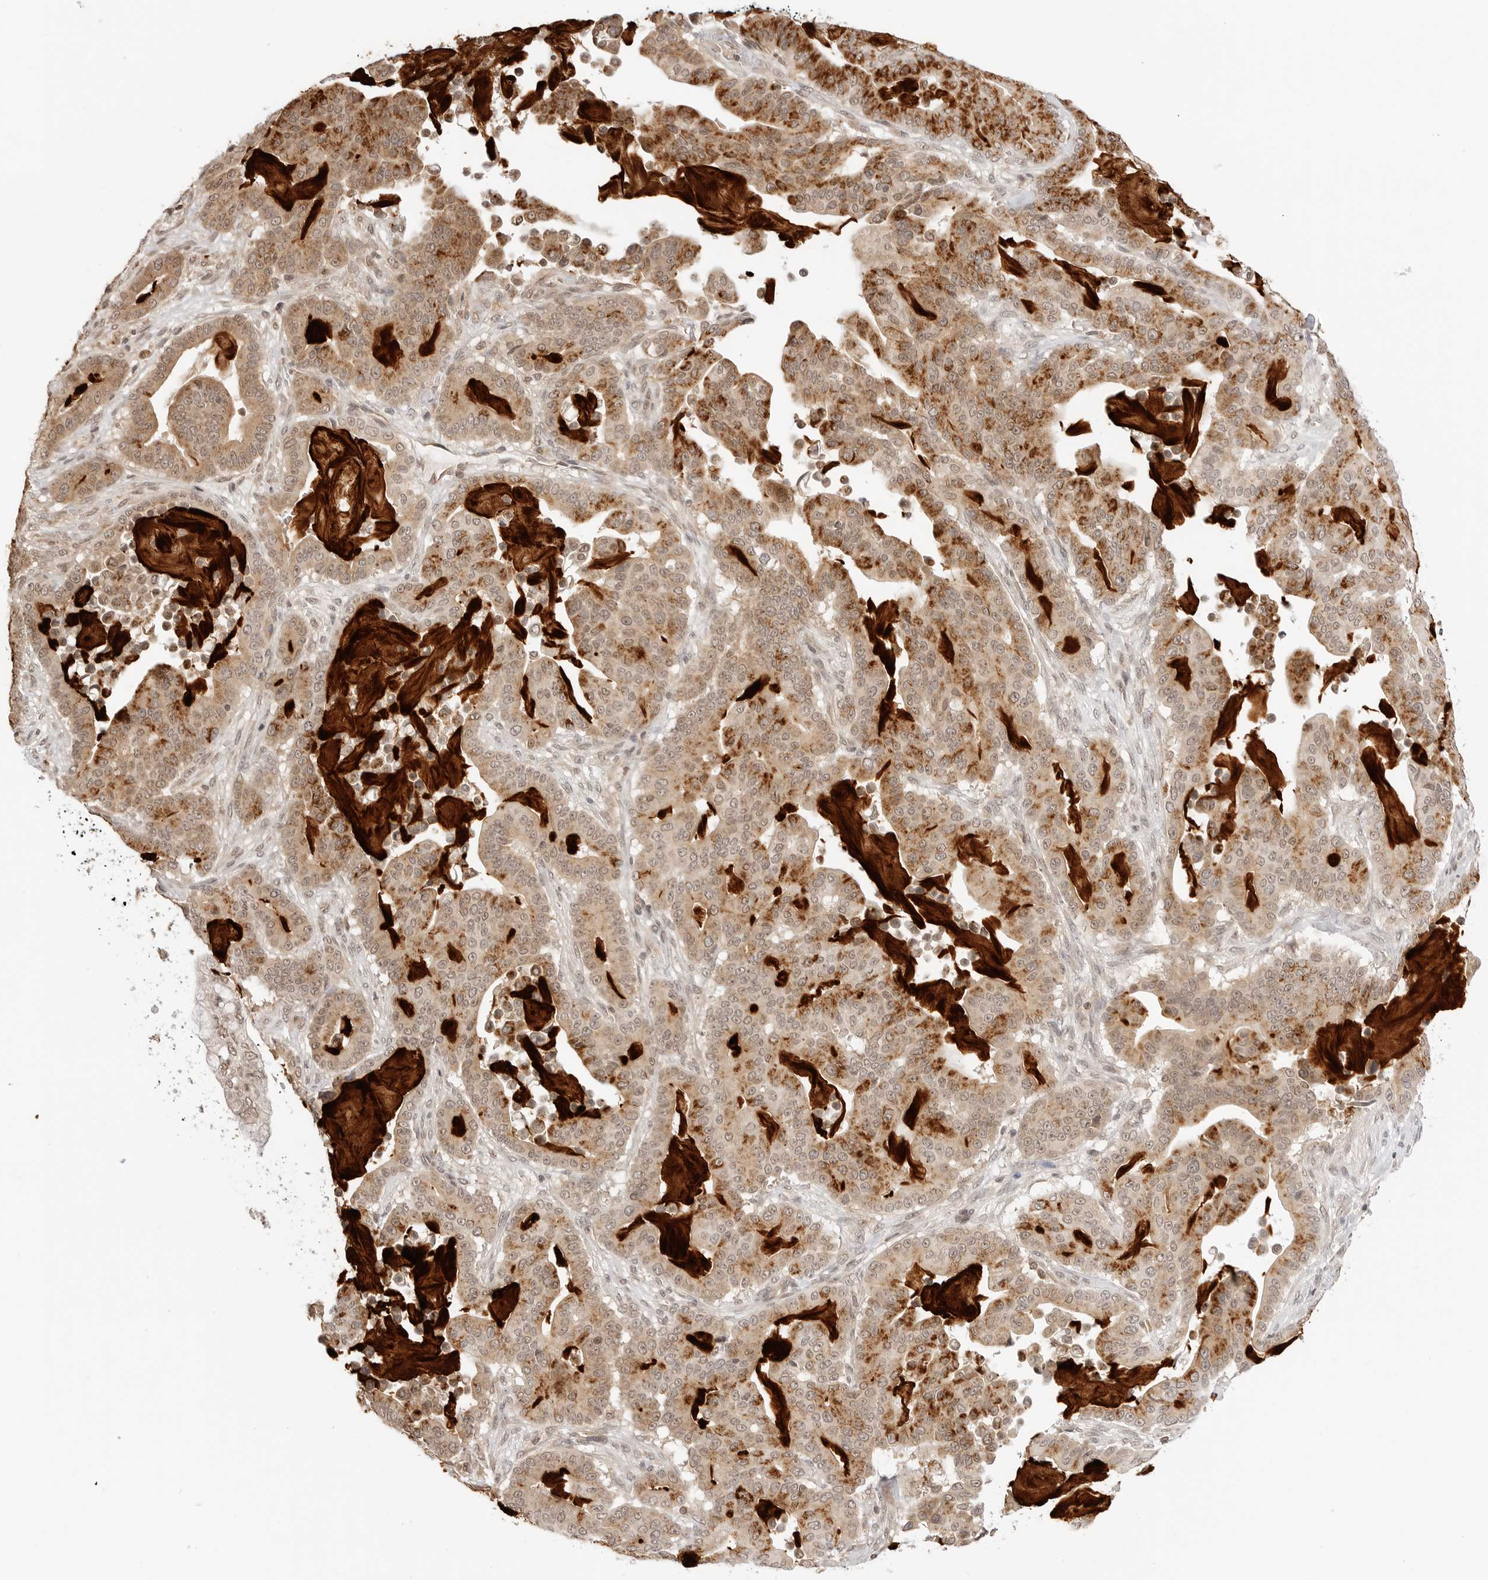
{"staining": {"intensity": "moderate", "quantity": ">75%", "location": "cytoplasmic/membranous,nuclear"}, "tissue": "pancreatic cancer", "cell_type": "Tumor cells", "image_type": "cancer", "snomed": [{"axis": "morphology", "description": "Adenocarcinoma, NOS"}, {"axis": "topography", "description": "Pancreas"}], "caption": "IHC of human pancreatic cancer shows medium levels of moderate cytoplasmic/membranous and nuclear expression in about >75% of tumor cells.", "gene": "GPR34", "patient": {"sex": "male", "age": 63}}